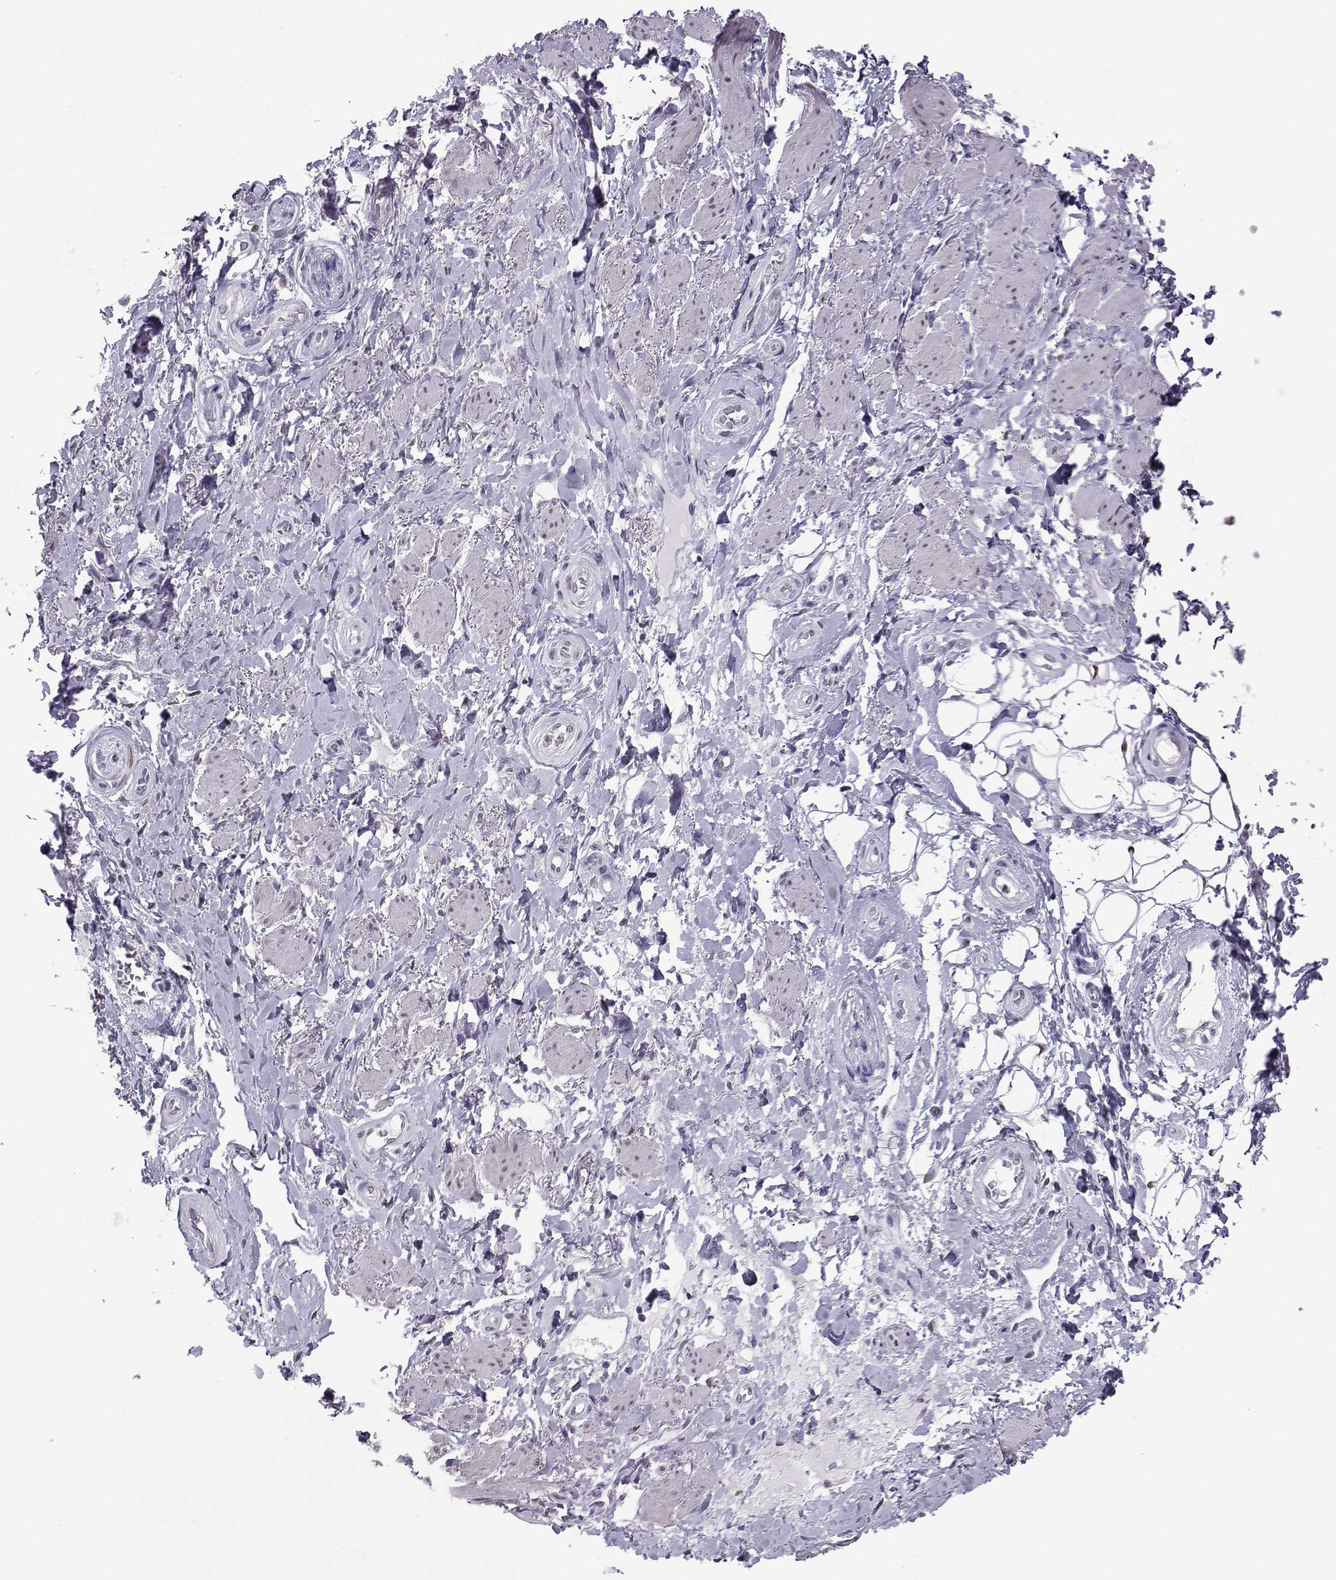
{"staining": {"intensity": "negative", "quantity": "none", "location": "none"}, "tissue": "adipose tissue", "cell_type": "Adipocytes", "image_type": "normal", "snomed": [{"axis": "morphology", "description": "Normal tissue, NOS"}, {"axis": "topography", "description": "Anal"}, {"axis": "topography", "description": "Peripheral nerve tissue"}], "caption": "Immunohistochemistry (IHC) image of normal adipose tissue stained for a protein (brown), which exhibits no positivity in adipocytes.", "gene": "TEDC2", "patient": {"sex": "male", "age": 53}}